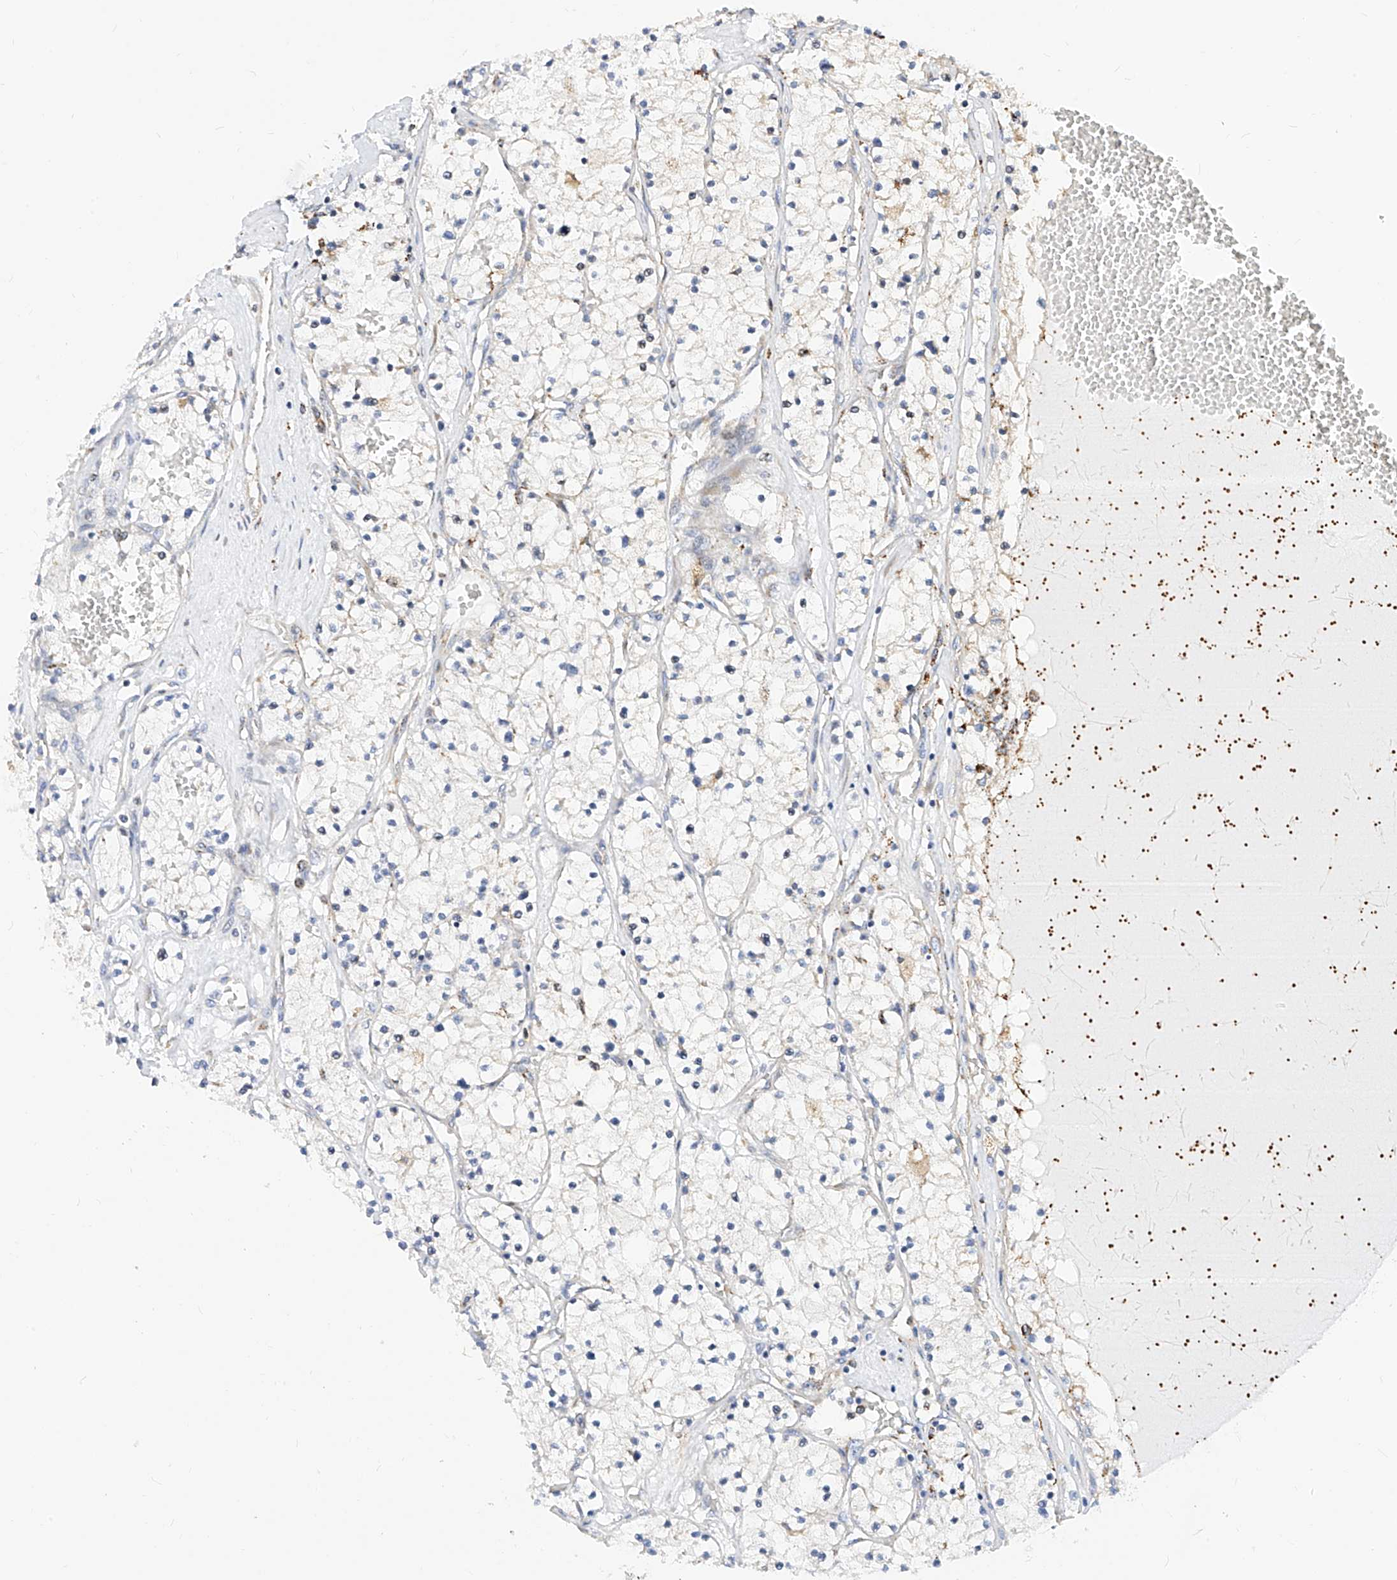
{"staining": {"intensity": "negative", "quantity": "none", "location": "none"}, "tissue": "renal cancer", "cell_type": "Tumor cells", "image_type": "cancer", "snomed": [{"axis": "morphology", "description": "Normal tissue, NOS"}, {"axis": "morphology", "description": "Adenocarcinoma, NOS"}, {"axis": "topography", "description": "Kidney"}], "caption": "Immunohistochemistry micrograph of renal cancer stained for a protein (brown), which exhibits no positivity in tumor cells.", "gene": "TTLL8", "patient": {"sex": "male", "age": 68}}